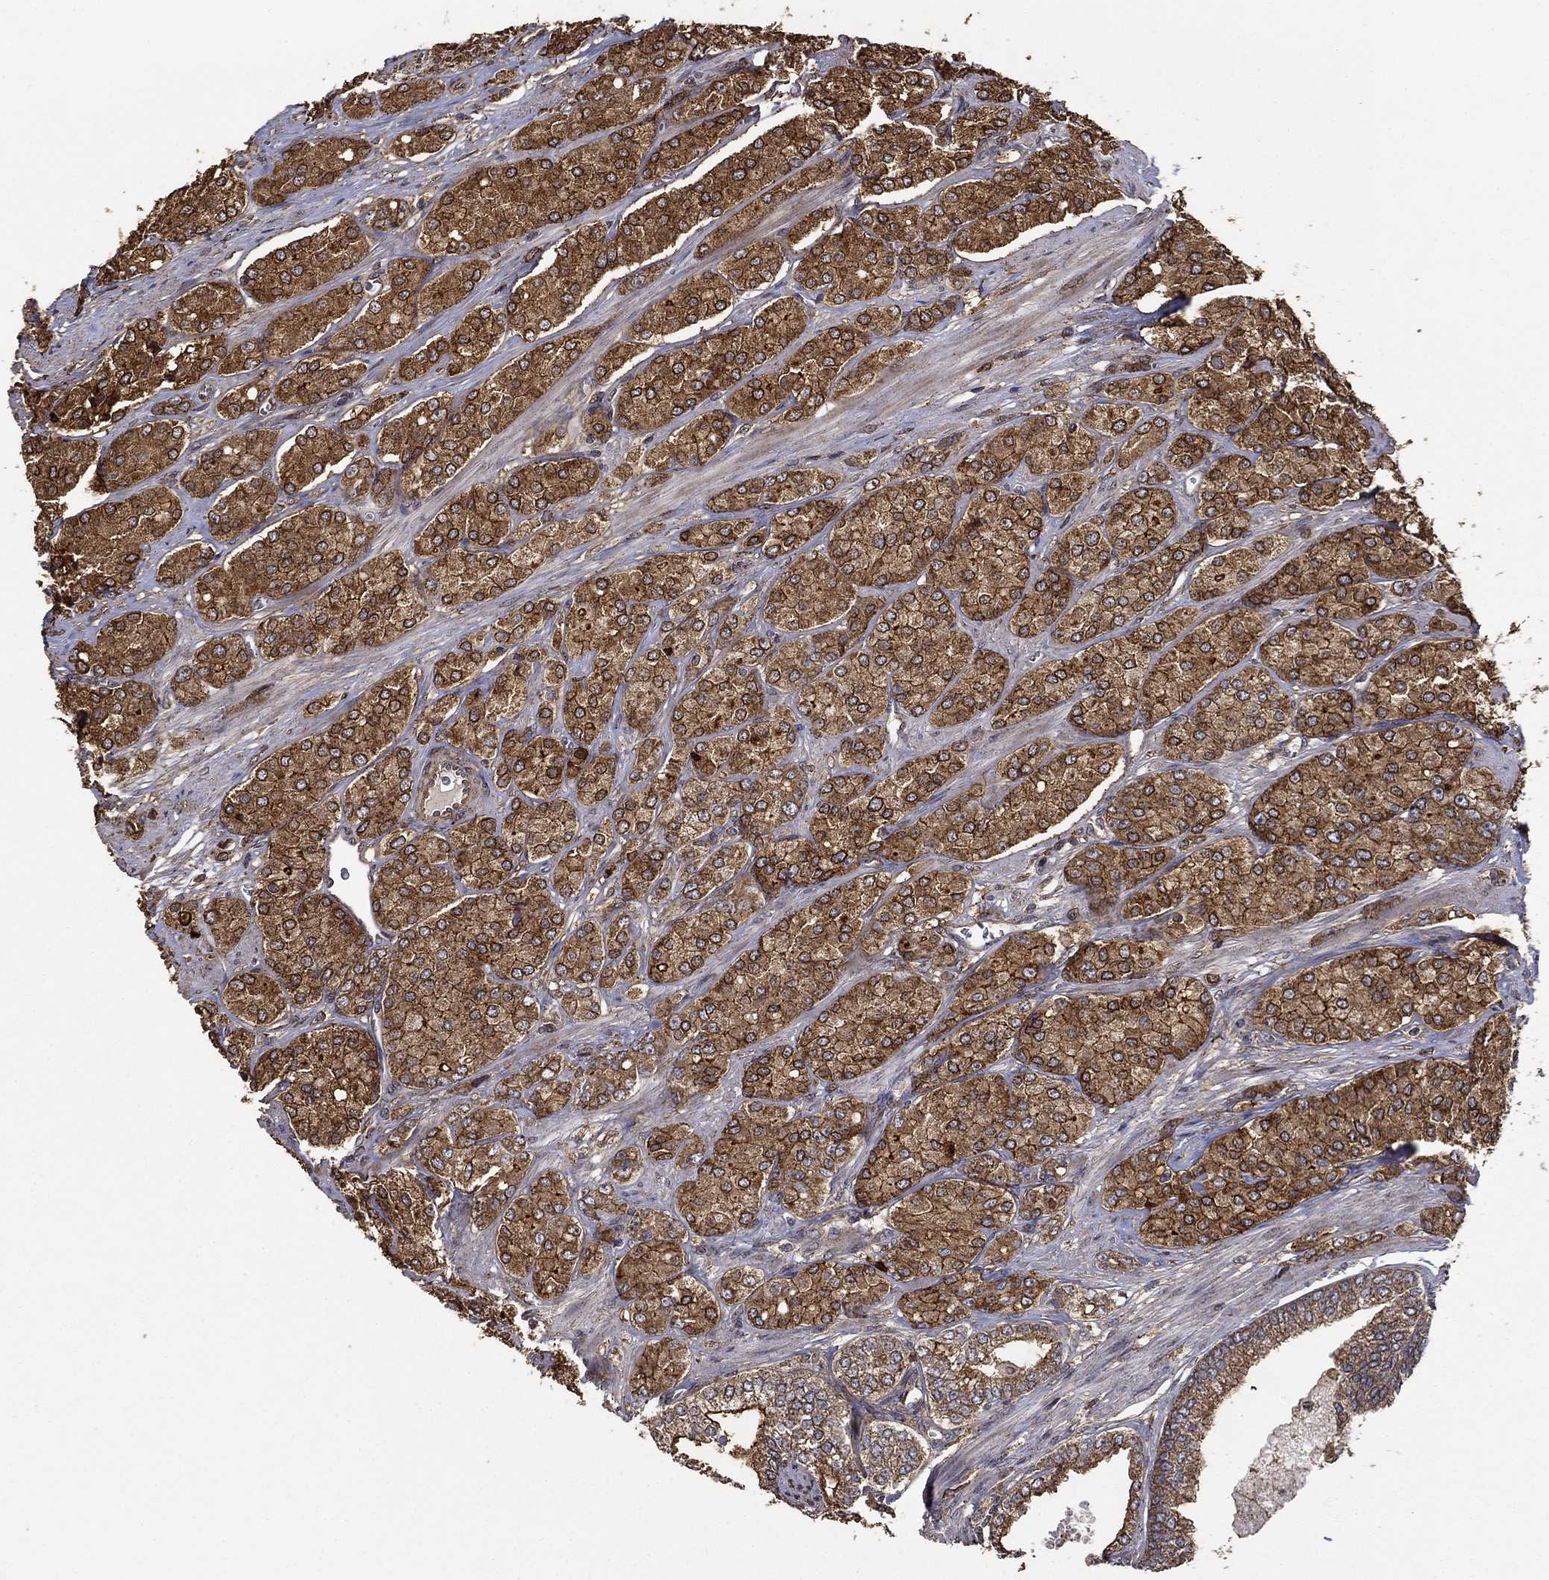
{"staining": {"intensity": "strong", "quantity": ">75%", "location": "cytoplasmic/membranous"}, "tissue": "prostate cancer", "cell_type": "Tumor cells", "image_type": "cancer", "snomed": [{"axis": "morphology", "description": "Adenocarcinoma, NOS"}, {"axis": "topography", "description": "Prostate"}], "caption": "Immunohistochemical staining of prostate cancer displays strong cytoplasmic/membranous protein staining in about >75% of tumor cells.", "gene": "IFRD1", "patient": {"sex": "male", "age": 67}}